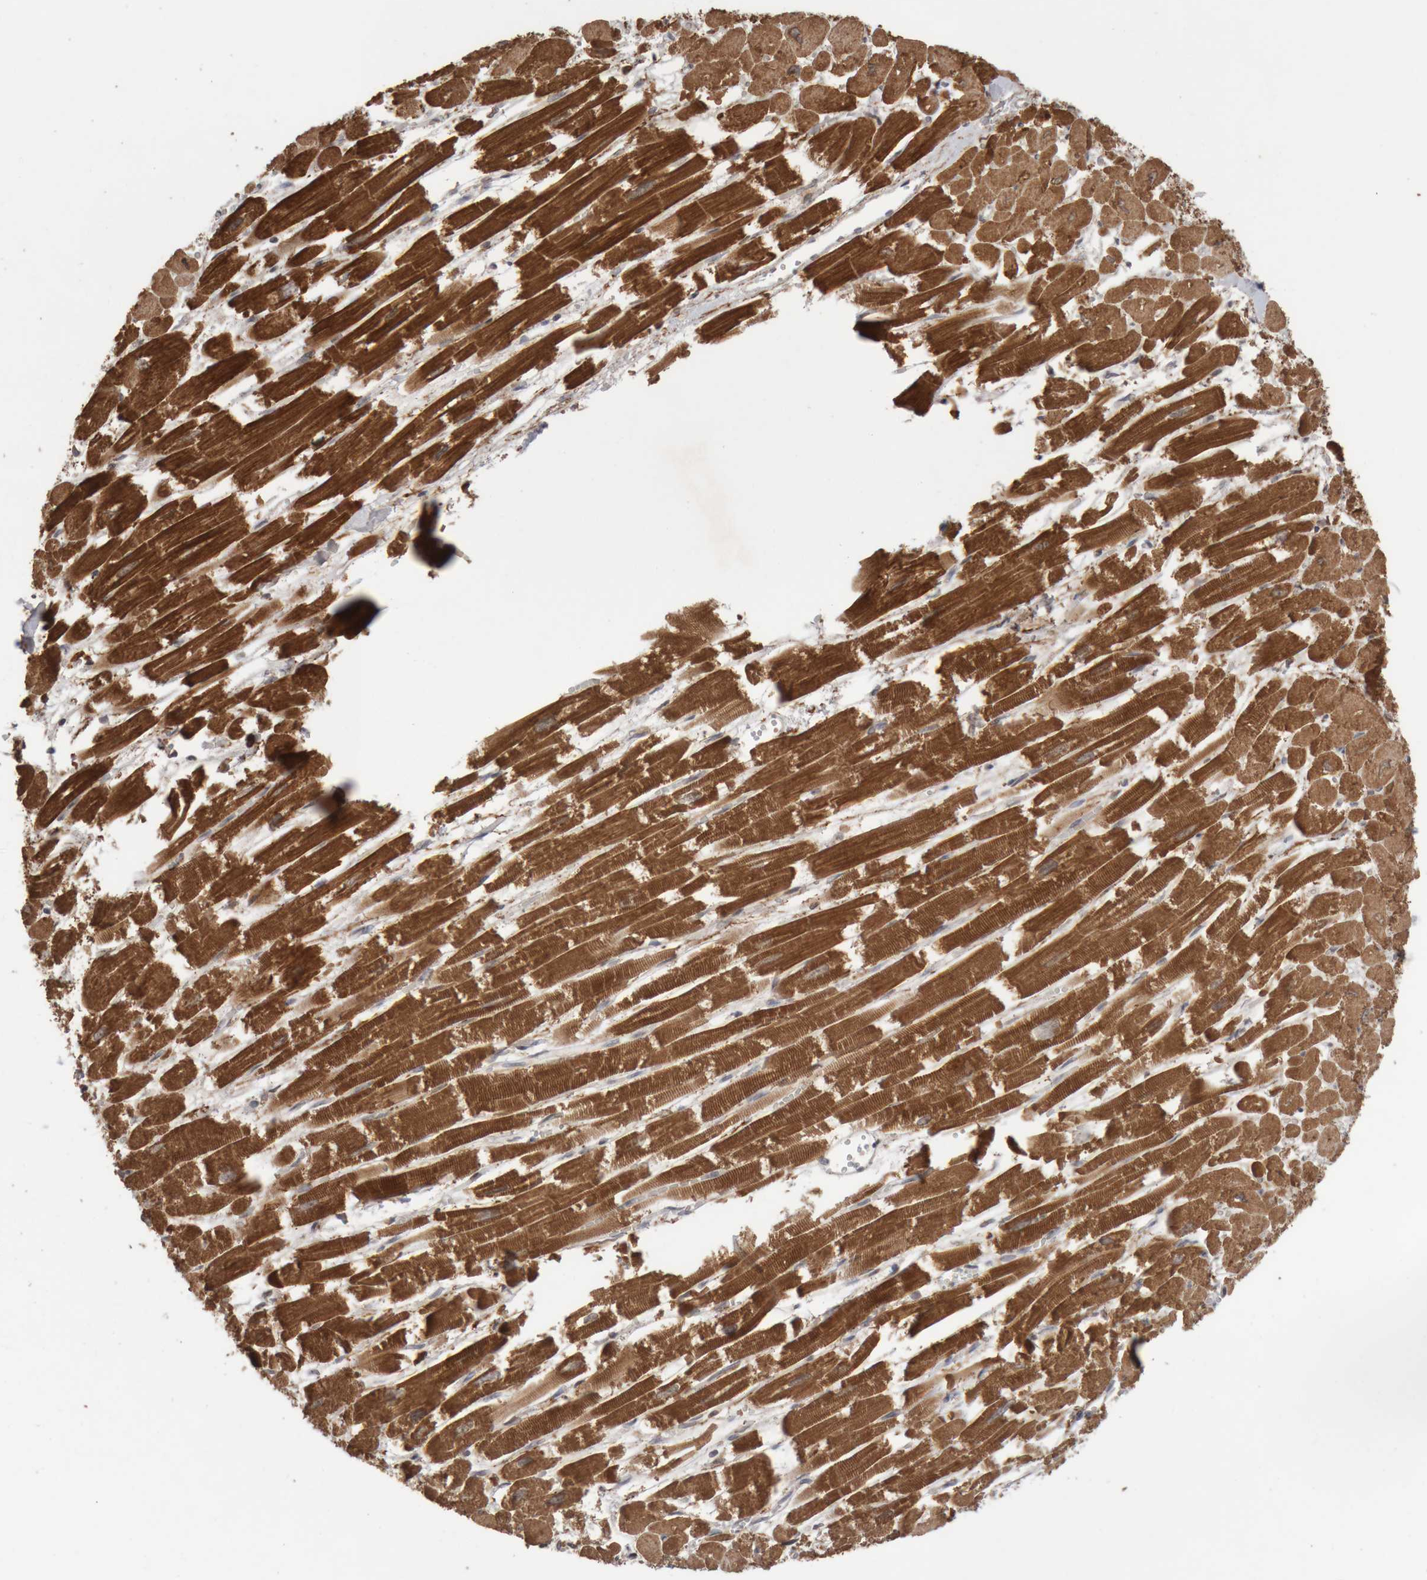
{"staining": {"intensity": "strong", "quantity": ">75%", "location": "cytoplasmic/membranous"}, "tissue": "heart muscle", "cell_type": "Cardiomyocytes", "image_type": "normal", "snomed": [{"axis": "morphology", "description": "Normal tissue, NOS"}, {"axis": "topography", "description": "Heart"}], "caption": "Immunohistochemical staining of normal human heart muscle shows high levels of strong cytoplasmic/membranous staining in about >75% of cardiomyocytes.", "gene": "KIF21B", "patient": {"sex": "male", "age": 54}}